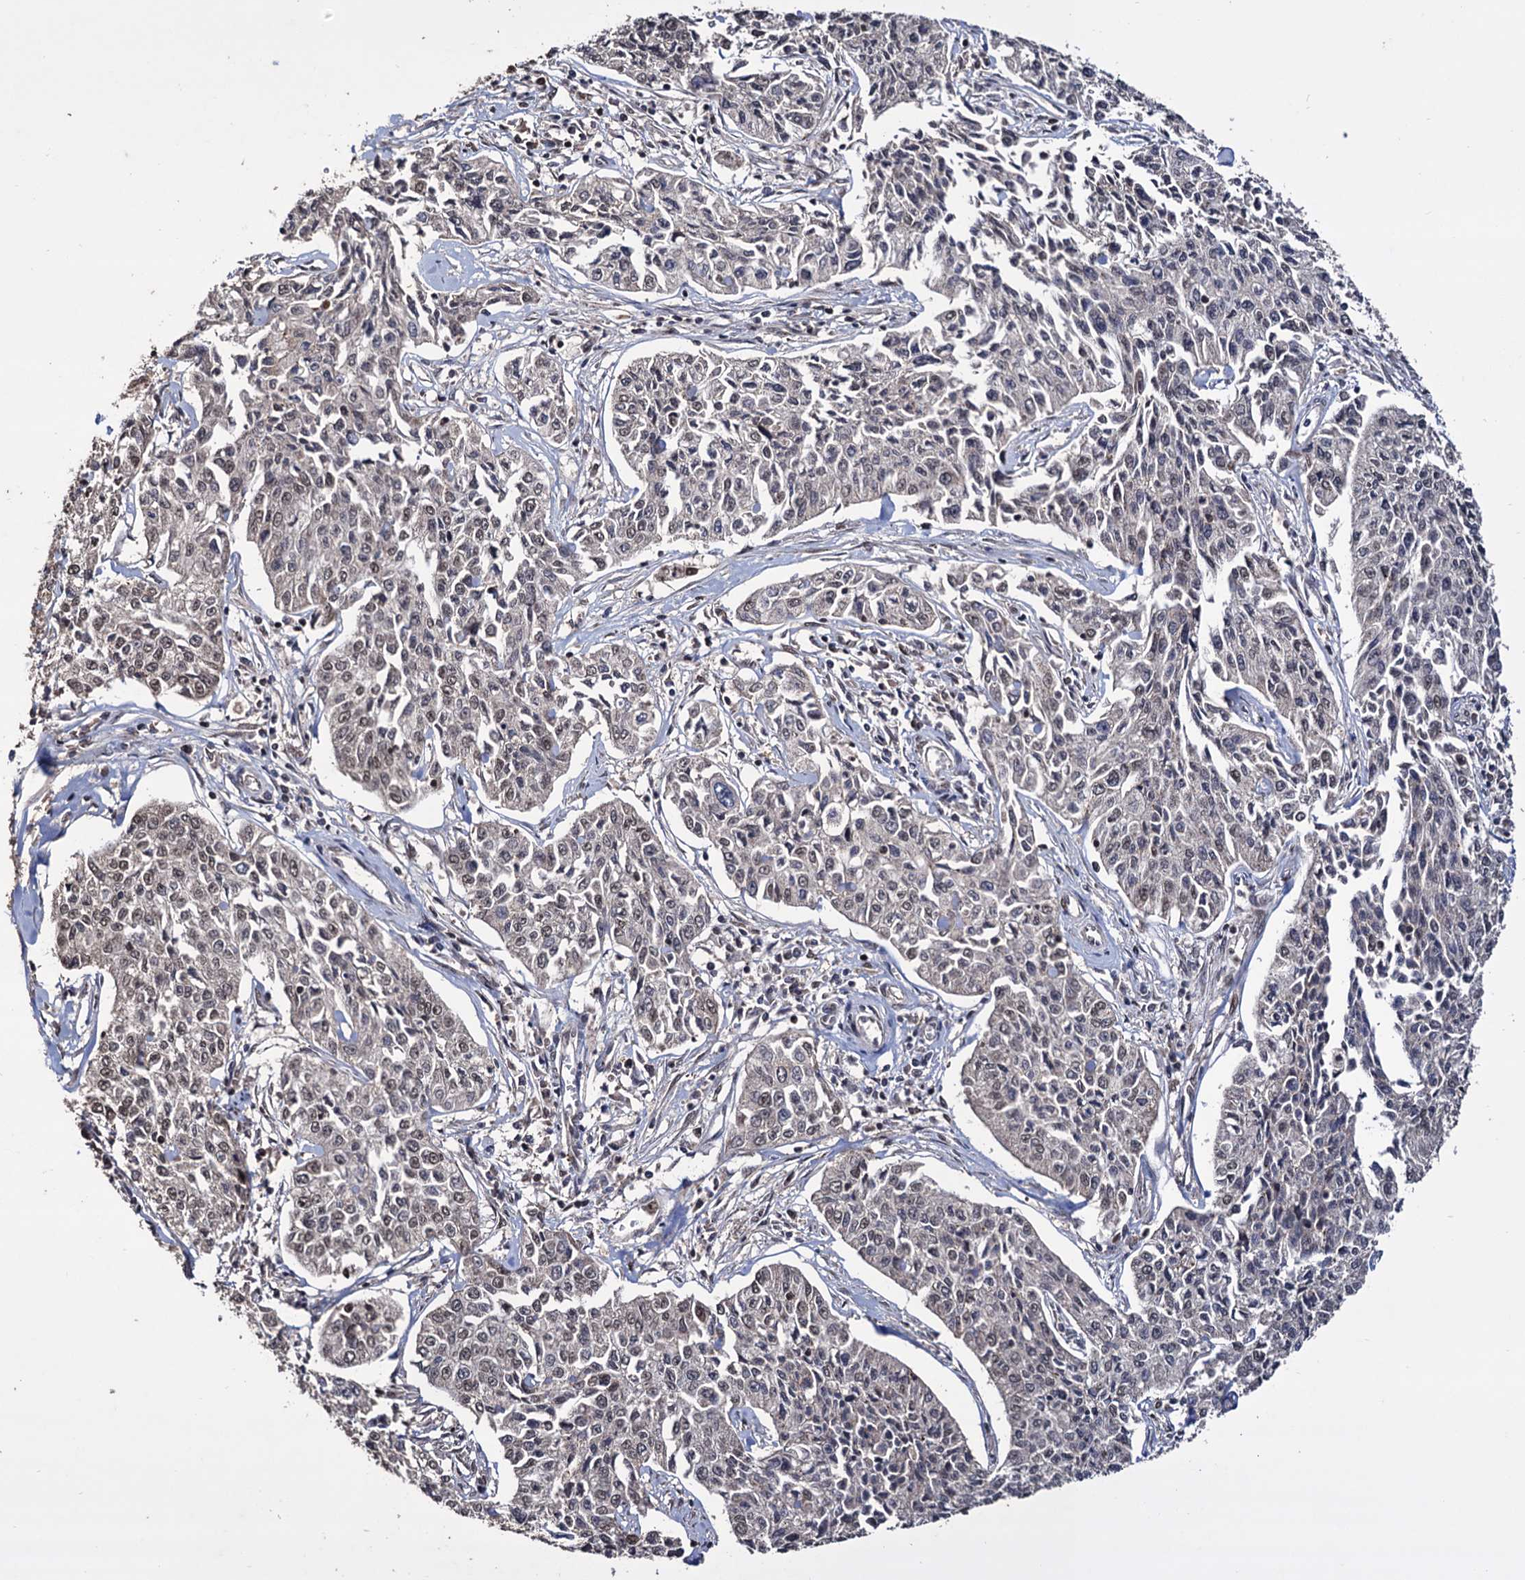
{"staining": {"intensity": "weak", "quantity": "<25%", "location": "nuclear"}, "tissue": "cervical cancer", "cell_type": "Tumor cells", "image_type": "cancer", "snomed": [{"axis": "morphology", "description": "Squamous cell carcinoma, NOS"}, {"axis": "topography", "description": "Cervix"}], "caption": "Immunohistochemical staining of cervical squamous cell carcinoma exhibits no significant expression in tumor cells.", "gene": "KLF5", "patient": {"sex": "female", "age": 35}}